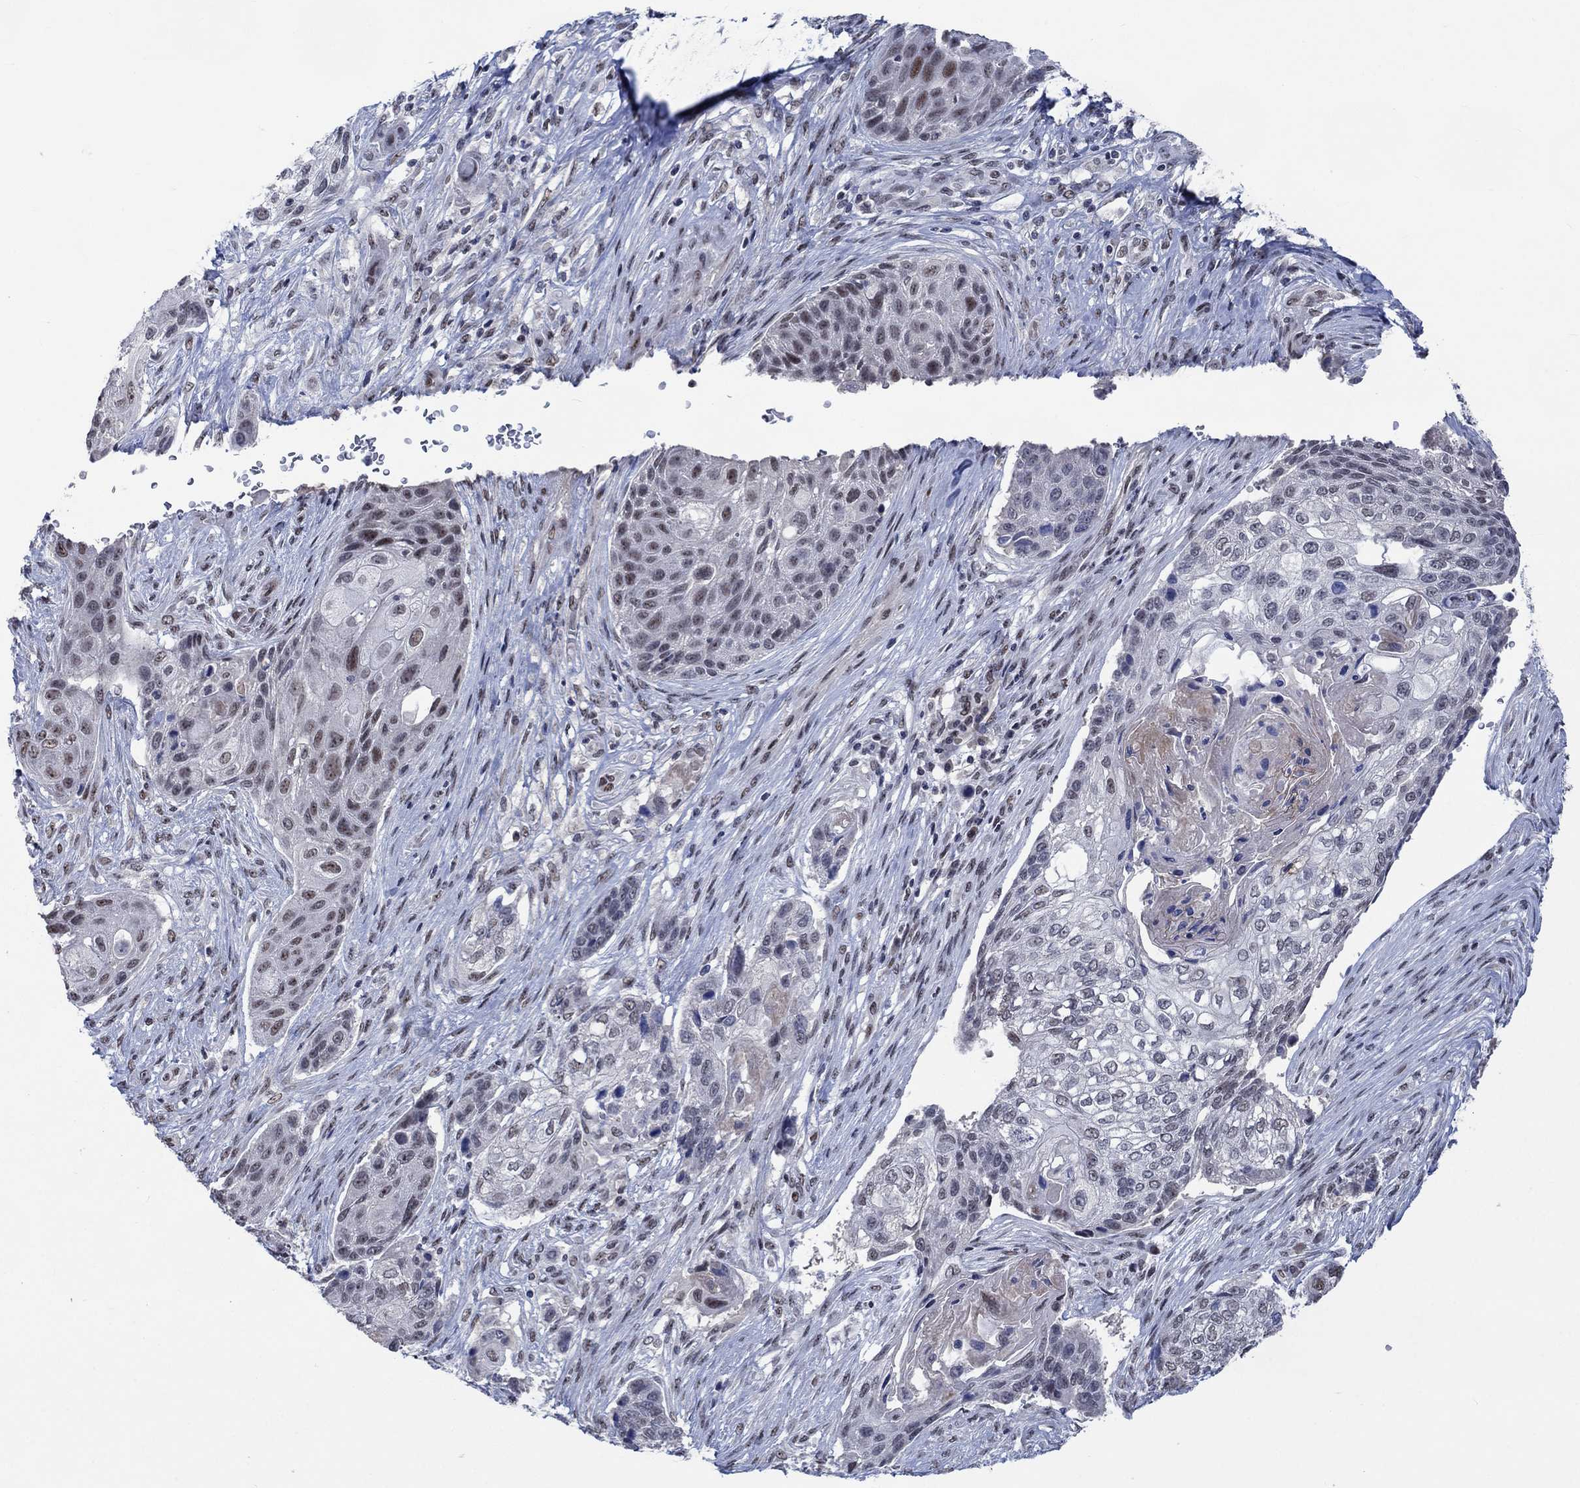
{"staining": {"intensity": "weak", "quantity": "<25%", "location": "nuclear"}, "tissue": "lung cancer", "cell_type": "Tumor cells", "image_type": "cancer", "snomed": [{"axis": "morphology", "description": "Normal tissue, NOS"}, {"axis": "morphology", "description": "Squamous cell carcinoma, NOS"}, {"axis": "topography", "description": "Bronchus"}, {"axis": "topography", "description": "Lung"}], "caption": "Protein analysis of squamous cell carcinoma (lung) reveals no significant staining in tumor cells.", "gene": "HTN1", "patient": {"sex": "male", "age": 69}}